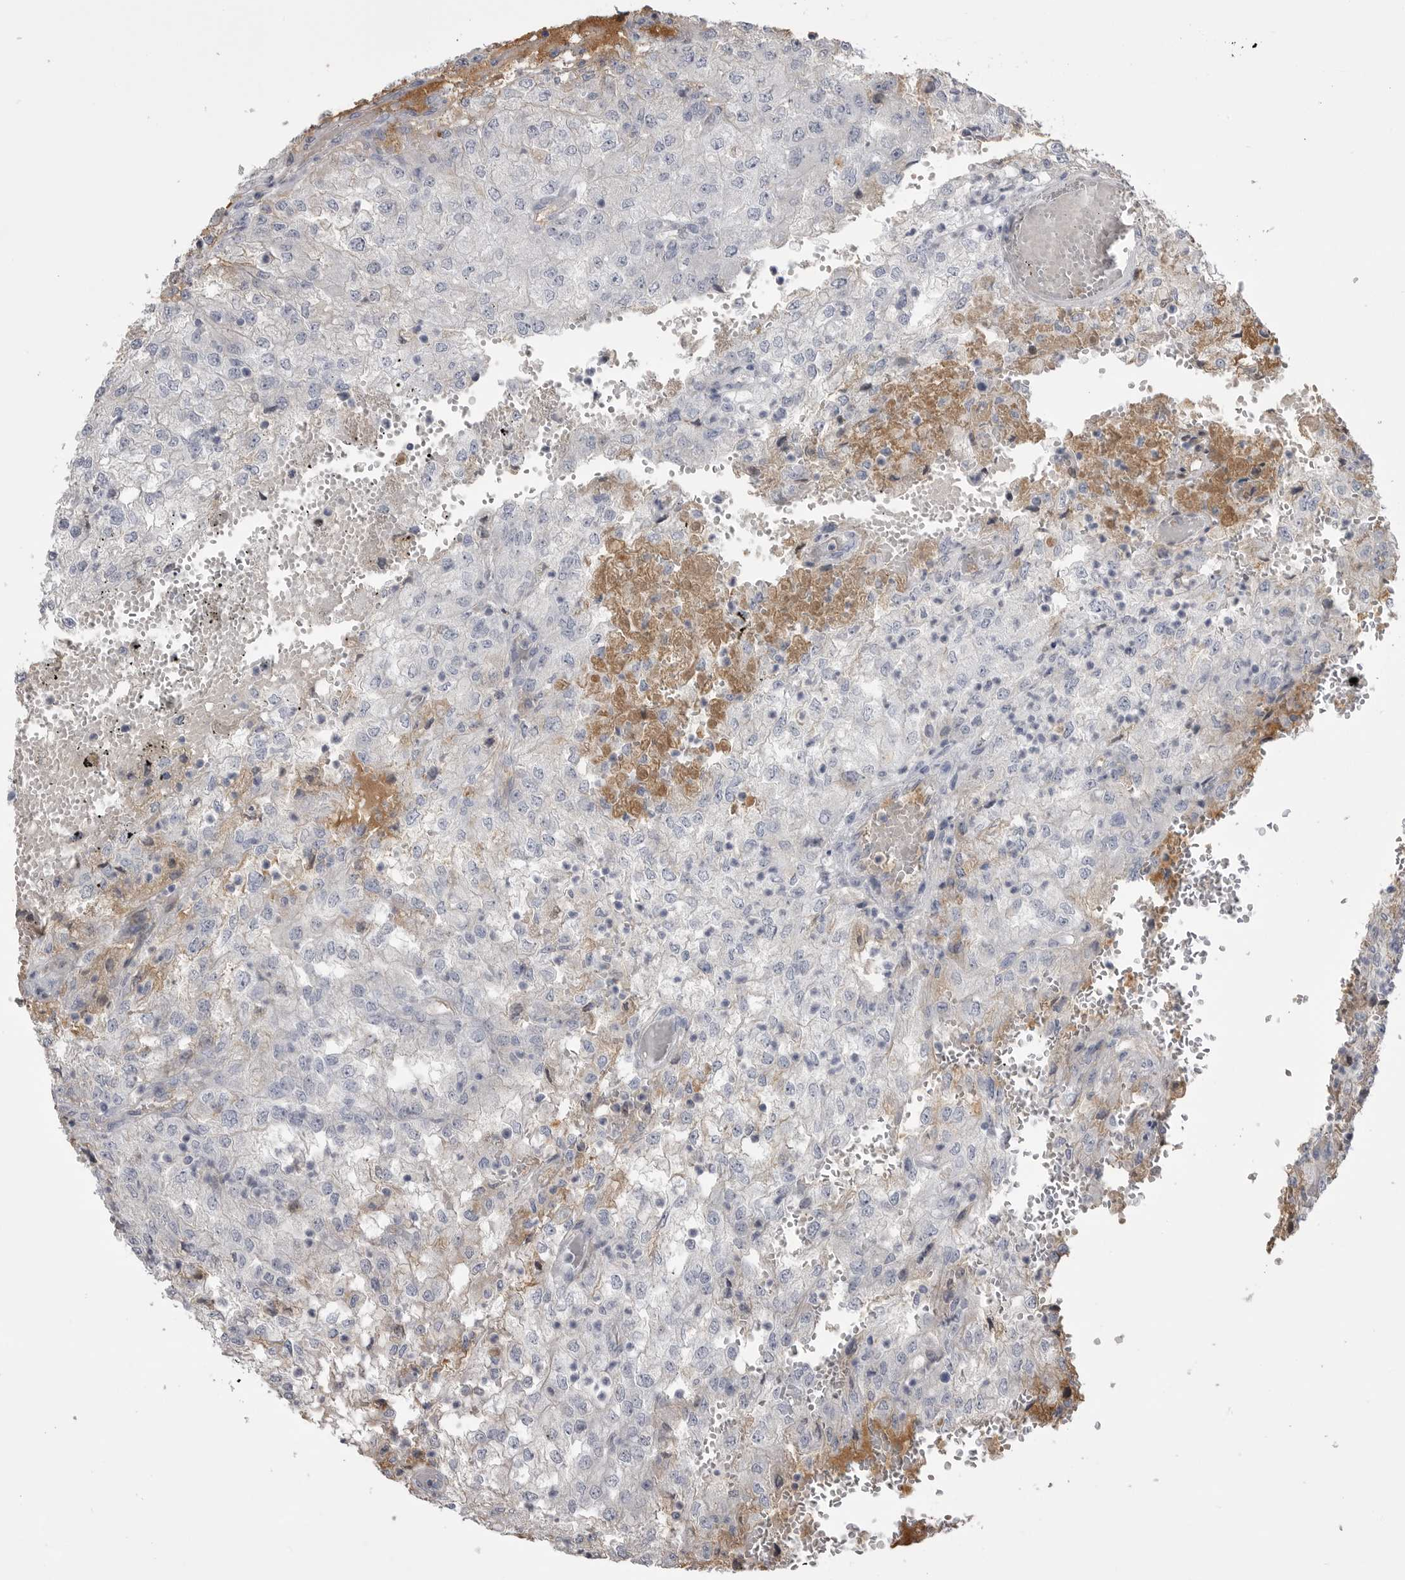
{"staining": {"intensity": "negative", "quantity": "none", "location": "none"}, "tissue": "renal cancer", "cell_type": "Tumor cells", "image_type": "cancer", "snomed": [{"axis": "morphology", "description": "Adenocarcinoma, NOS"}, {"axis": "topography", "description": "Kidney"}], "caption": "Immunohistochemical staining of renal adenocarcinoma demonstrates no significant staining in tumor cells.", "gene": "AHSG", "patient": {"sex": "female", "age": 54}}